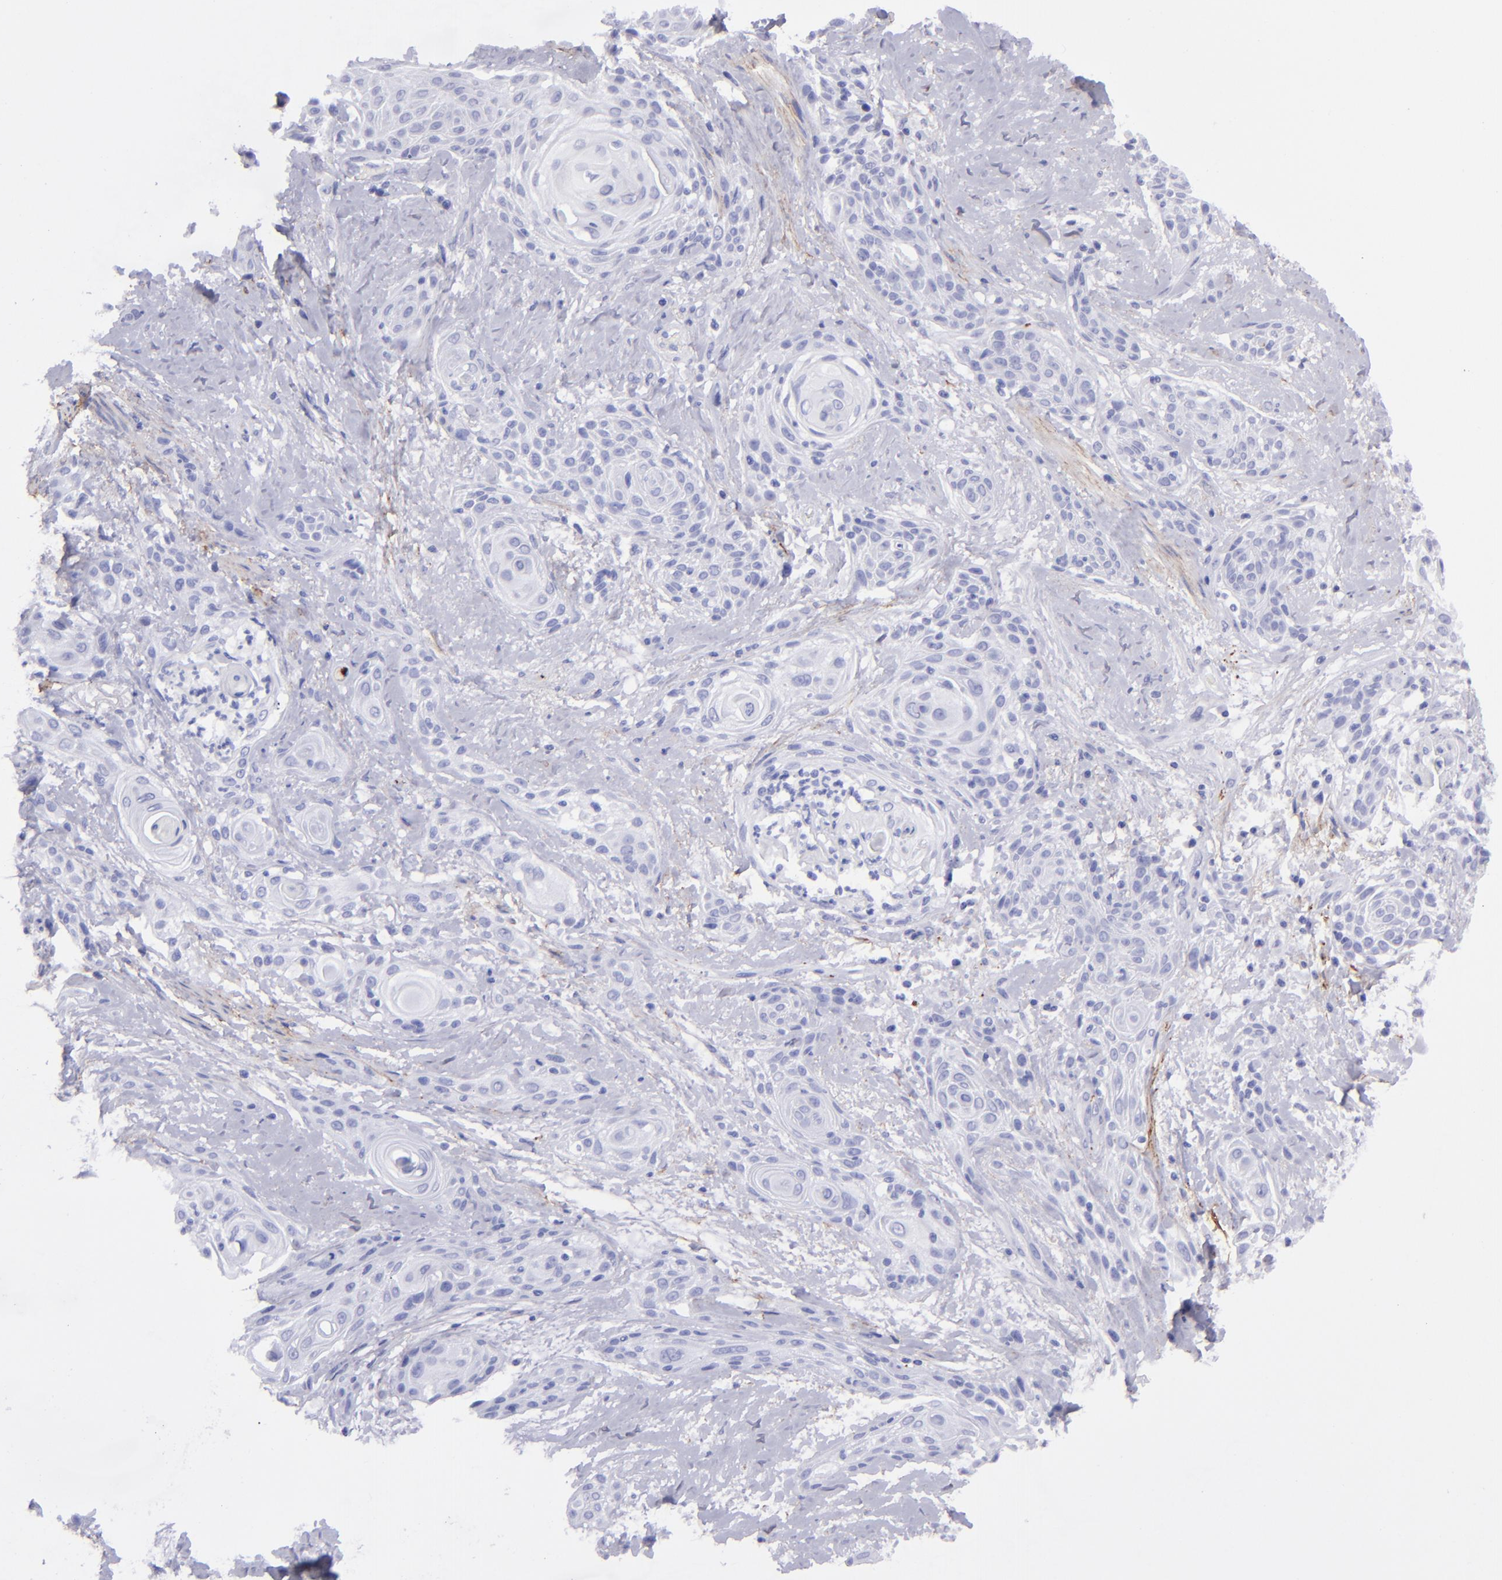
{"staining": {"intensity": "negative", "quantity": "none", "location": "none"}, "tissue": "skin cancer", "cell_type": "Tumor cells", "image_type": "cancer", "snomed": [{"axis": "morphology", "description": "Squamous cell carcinoma, NOS"}, {"axis": "topography", "description": "Skin"}, {"axis": "topography", "description": "Anal"}], "caption": "Histopathology image shows no significant protein positivity in tumor cells of skin cancer.", "gene": "EFCAB13", "patient": {"sex": "male", "age": 64}}